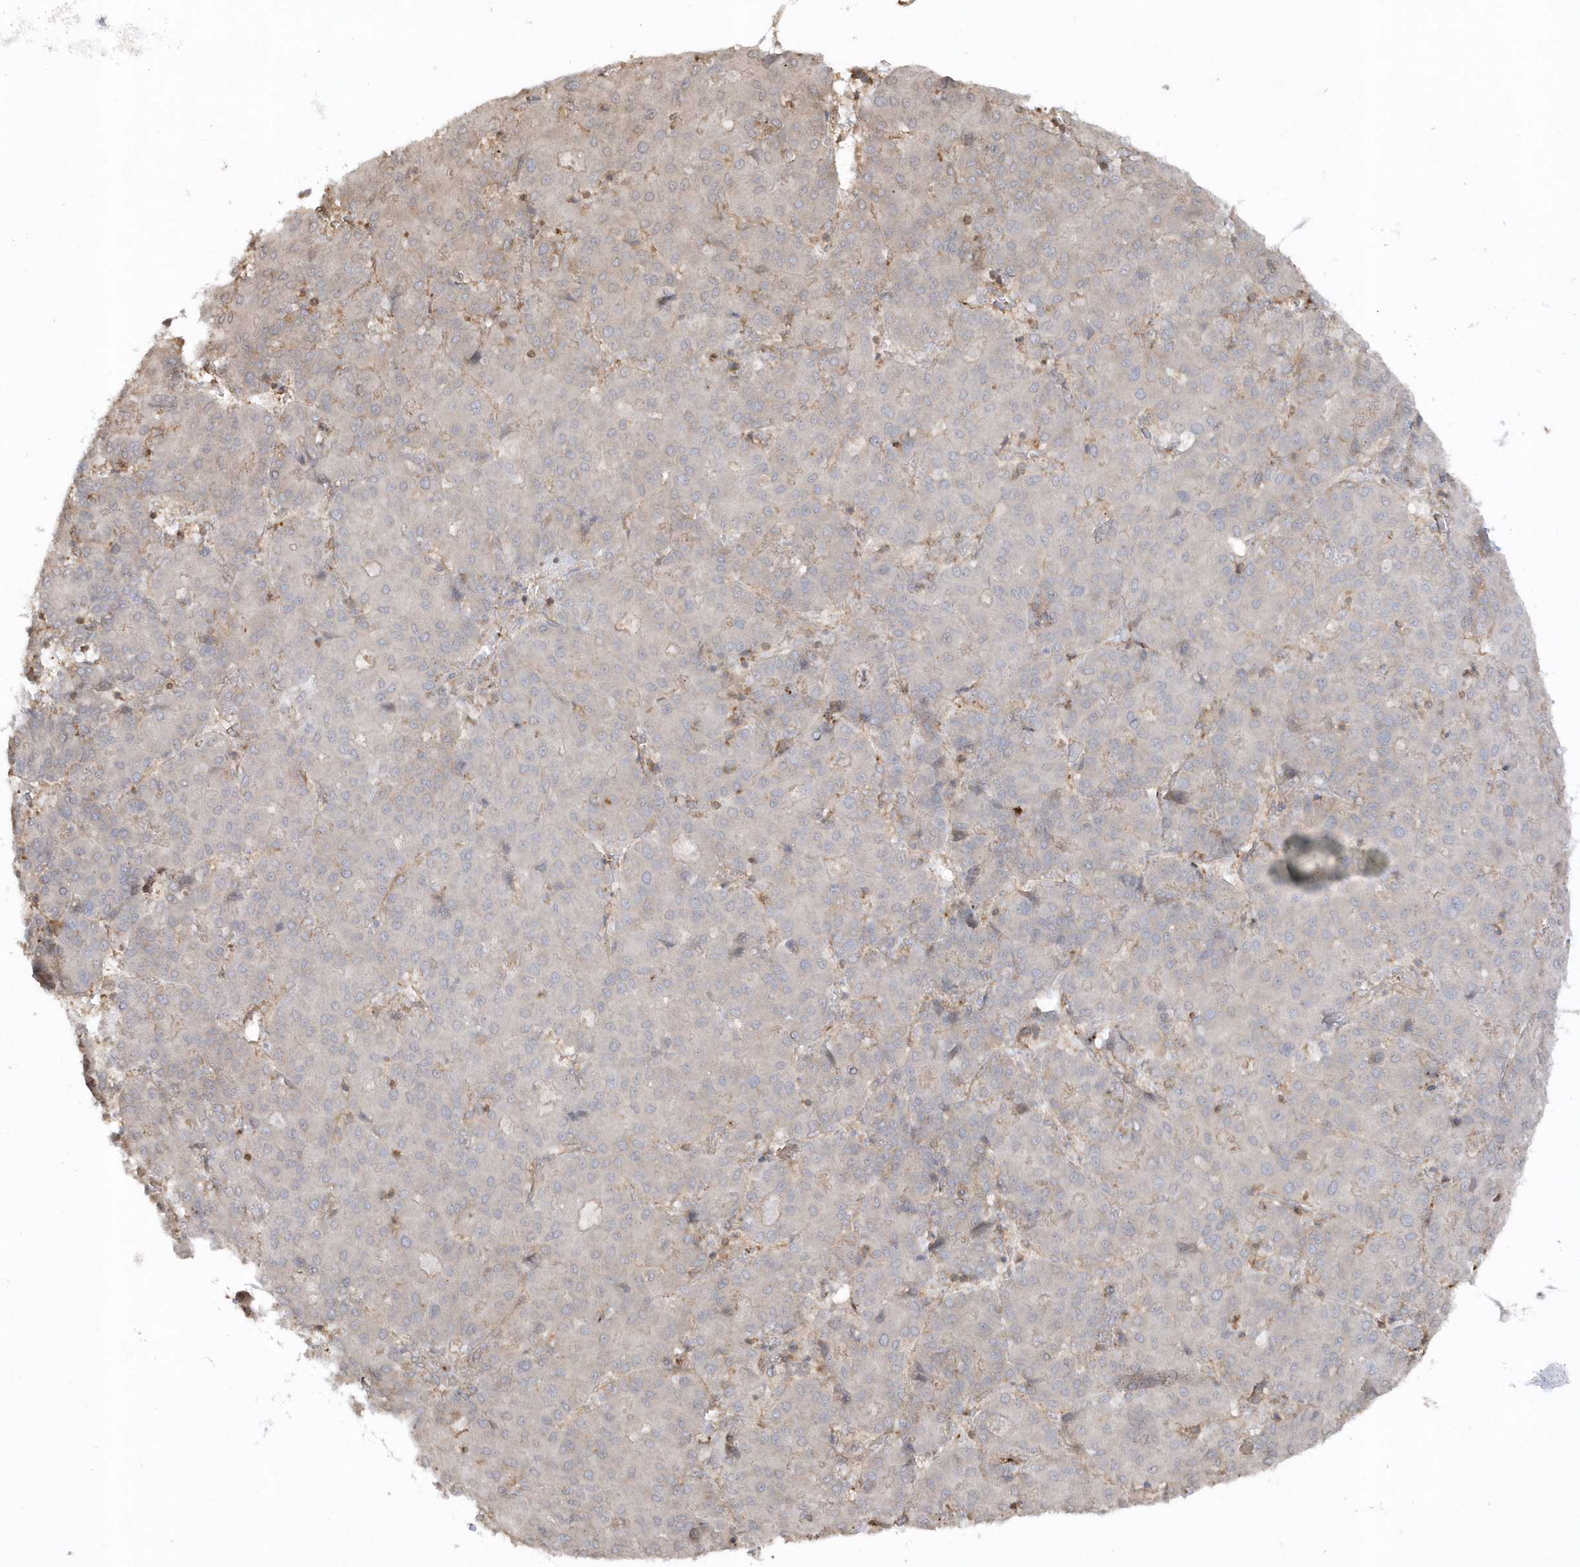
{"staining": {"intensity": "negative", "quantity": "none", "location": "none"}, "tissue": "liver cancer", "cell_type": "Tumor cells", "image_type": "cancer", "snomed": [{"axis": "morphology", "description": "Carcinoma, Hepatocellular, NOS"}, {"axis": "topography", "description": "Liver"}], "caption": "This micrograph is of liver hepatocellular carcinoma stained with immunohistochemistry to label a protein in brown with the nuclei are counter-stained blue. There is no expression in tumor cells.", "gene": "BSN", "patient": {"sex": "male", "age": 65}}